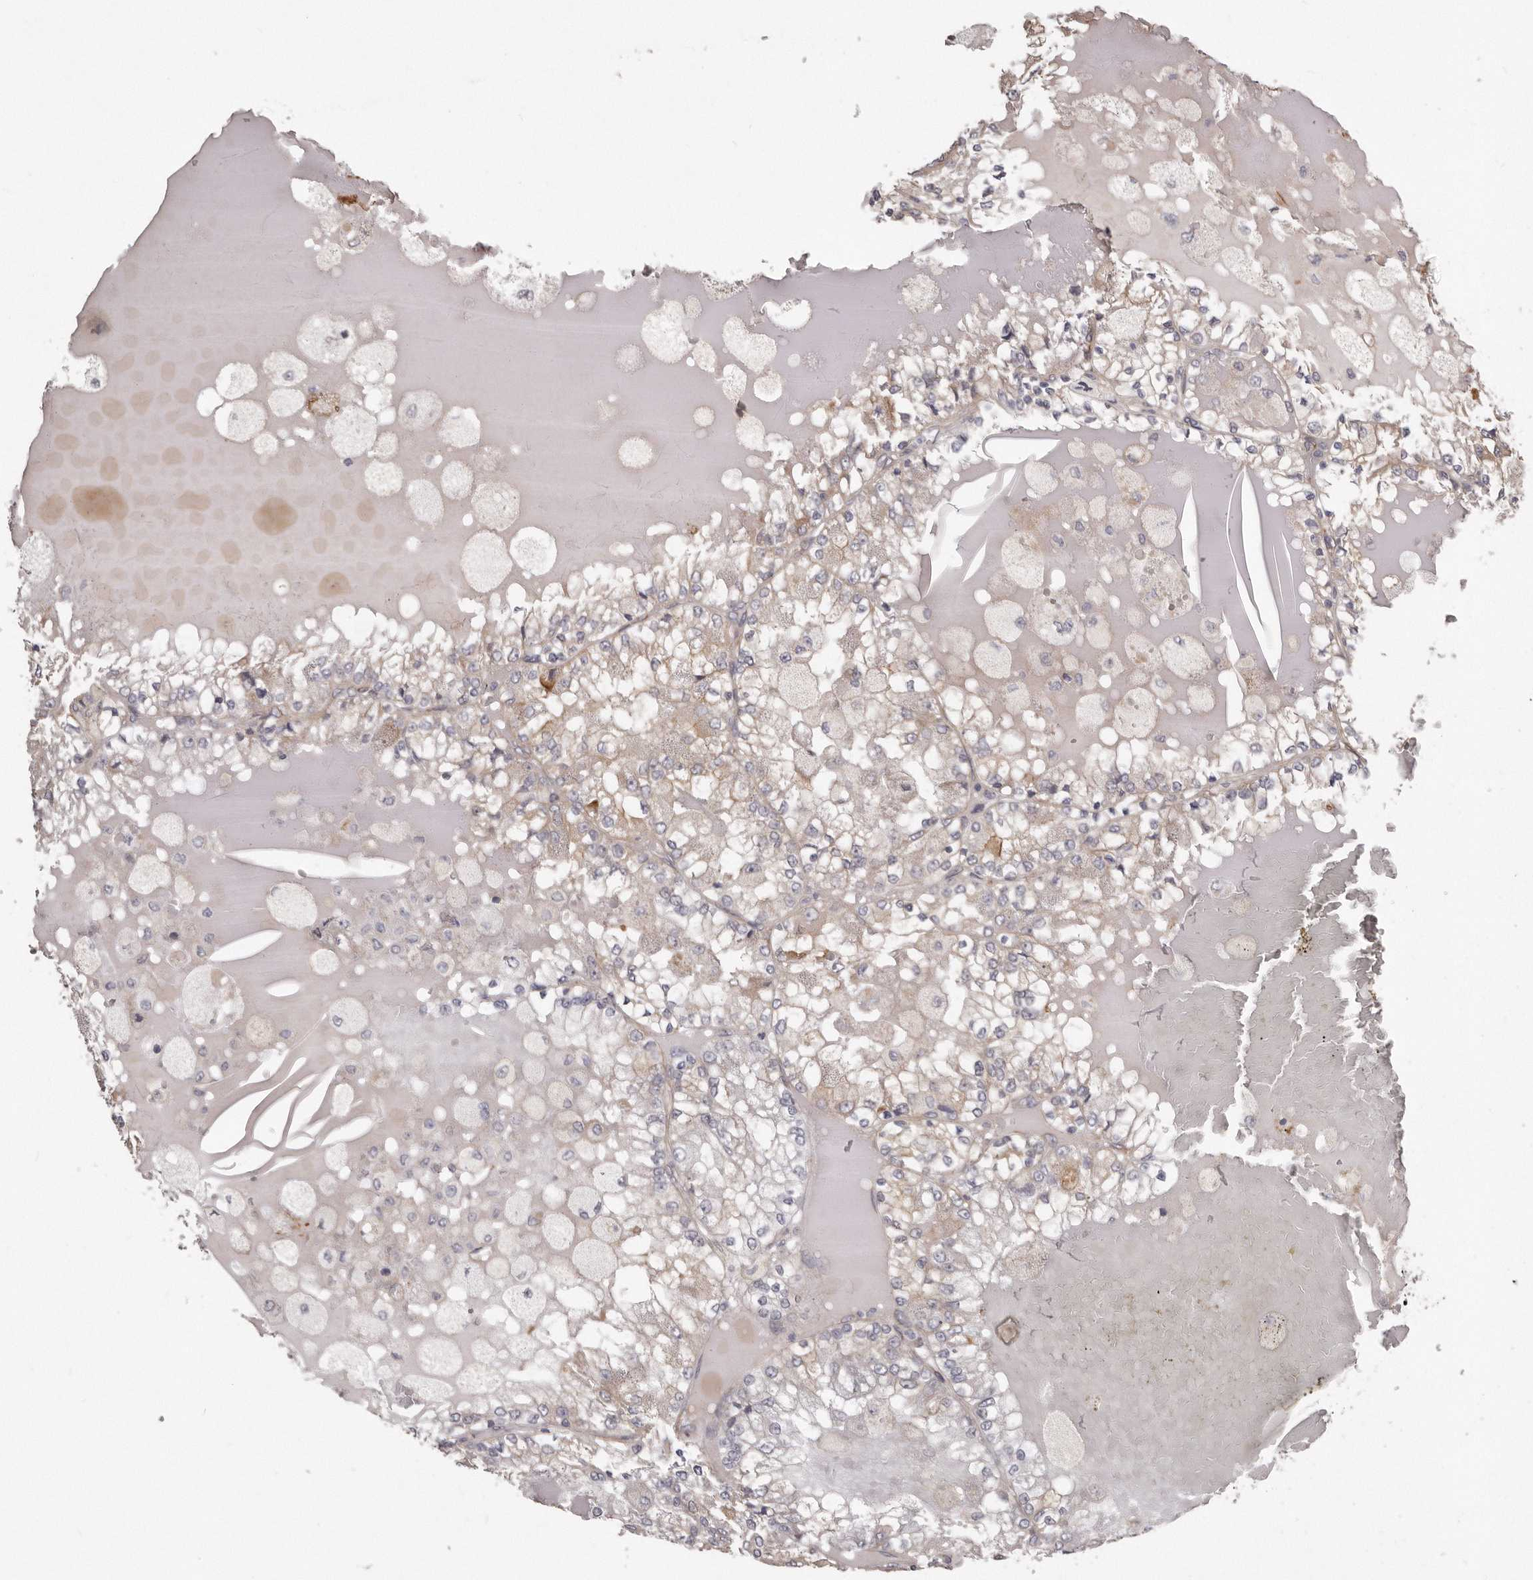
{"staining": {"intensity": "weak", "quantity": "25%-75%", "location": "cytoplasmic/membranous"}, "tissue": "renal cancer", "cell_type": "Tumor cells", "image_type": "cancer", "snomed": [{"axis": "morphology", "description": "Adenocarcinoma, NOS"}, {"axis": "topography", "description": "Kidney"}], "caption": "Tumor cells show low levels of weak cytoplasmic/membranous staining in approximately 25%-75% of cells in human renal cancer (adenocarcinoma).", "gene": "ARMCX1", "patient": {"sex": "female", "age": 56}}